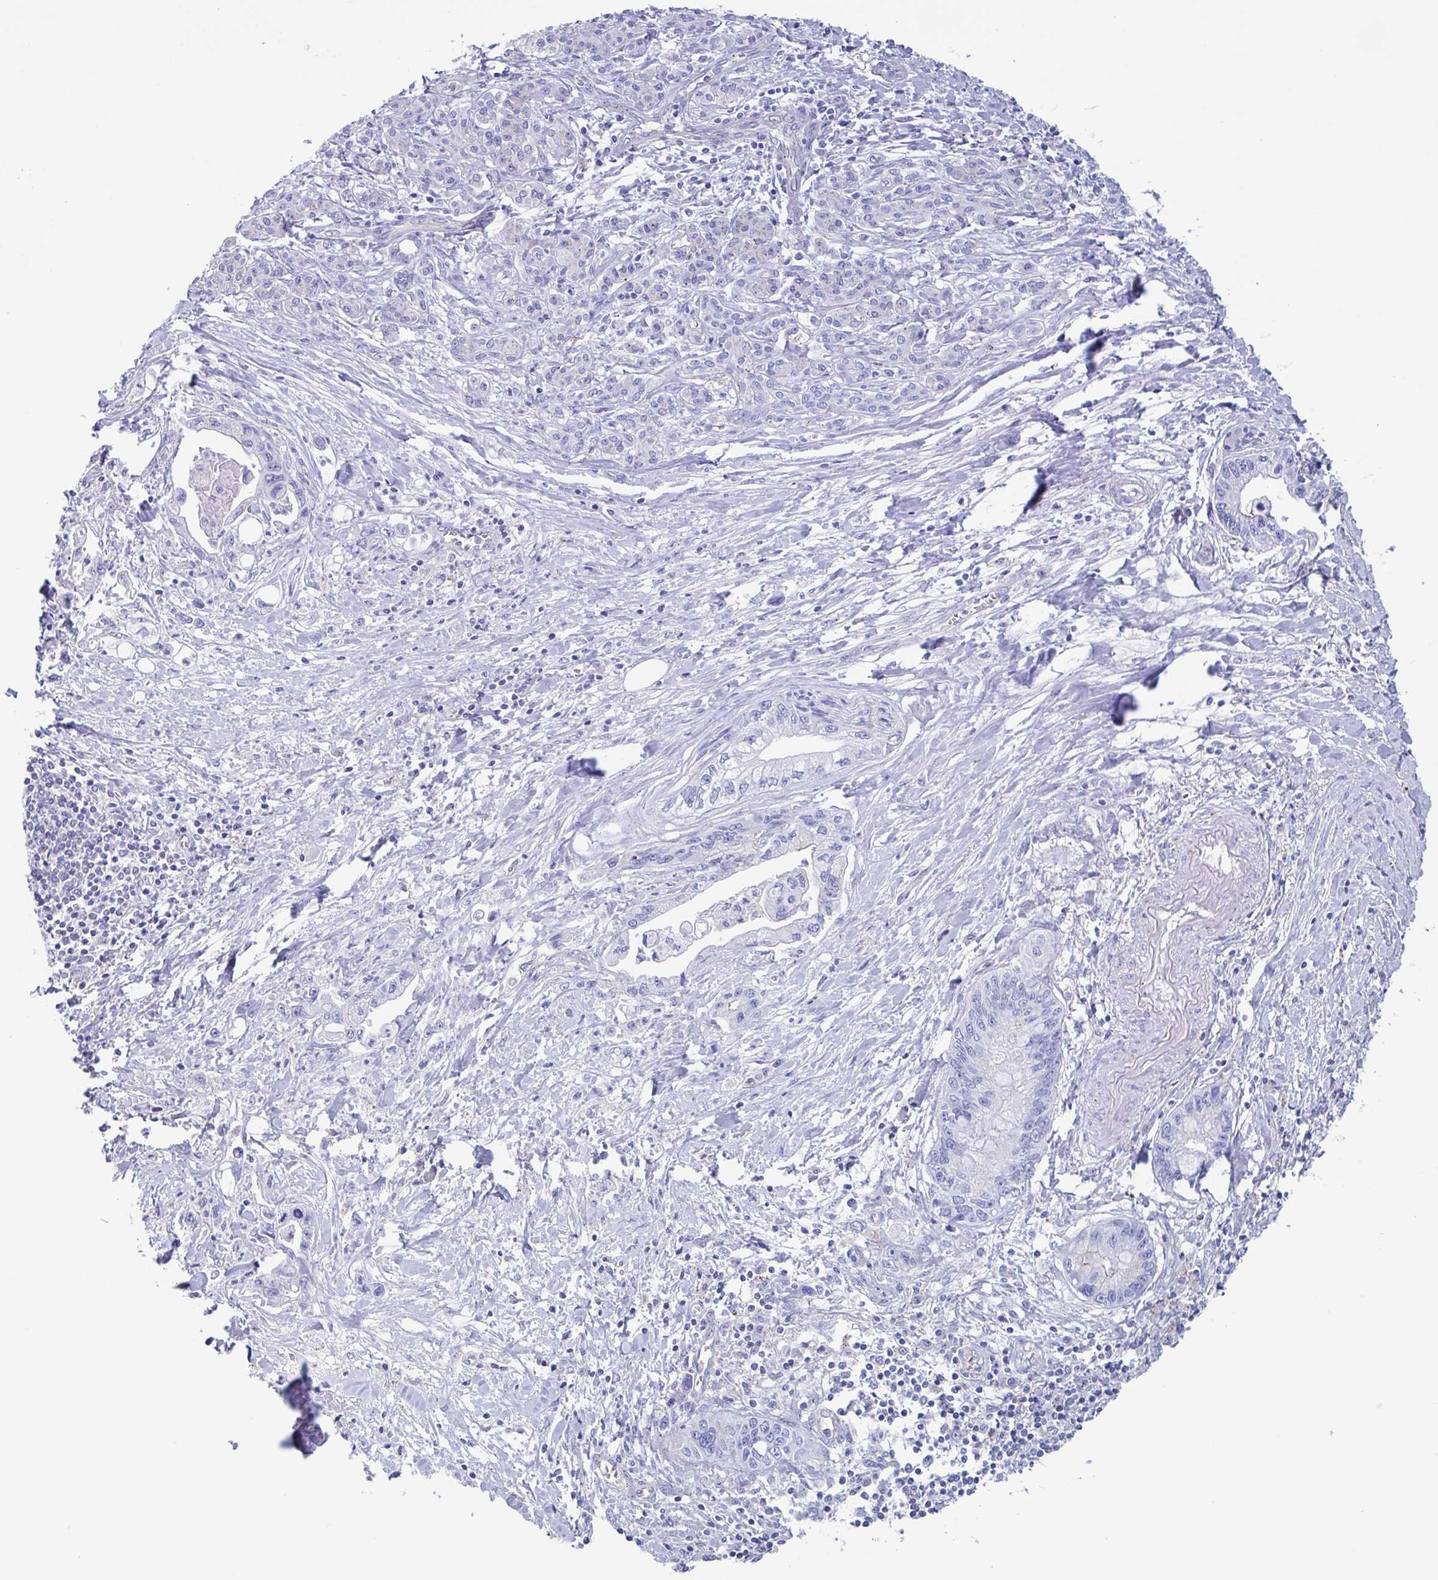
{"staining": {"intensity": "negative", "quantity": "none", "location": "none"}, "tissue": "pancreatic cancer", "cell_type": "Tumor cells", "image_type": "cancer", "snomed": [{"axis": "morphology", "description": "Adenocarcinoma, NOS"}, {"axis": "topography", "description": "Pancreas"}], "caption": "An image of adenocarcinoma (pancreatic) stained for a protein exhibits no brown staining in tumor cells. (Brightfield microscopy of DAB (3,3'-diaminobenzidine) IHC at high magnification).", "gene": "CHMP5", "patient": {"sex": "male", "age": 61}}